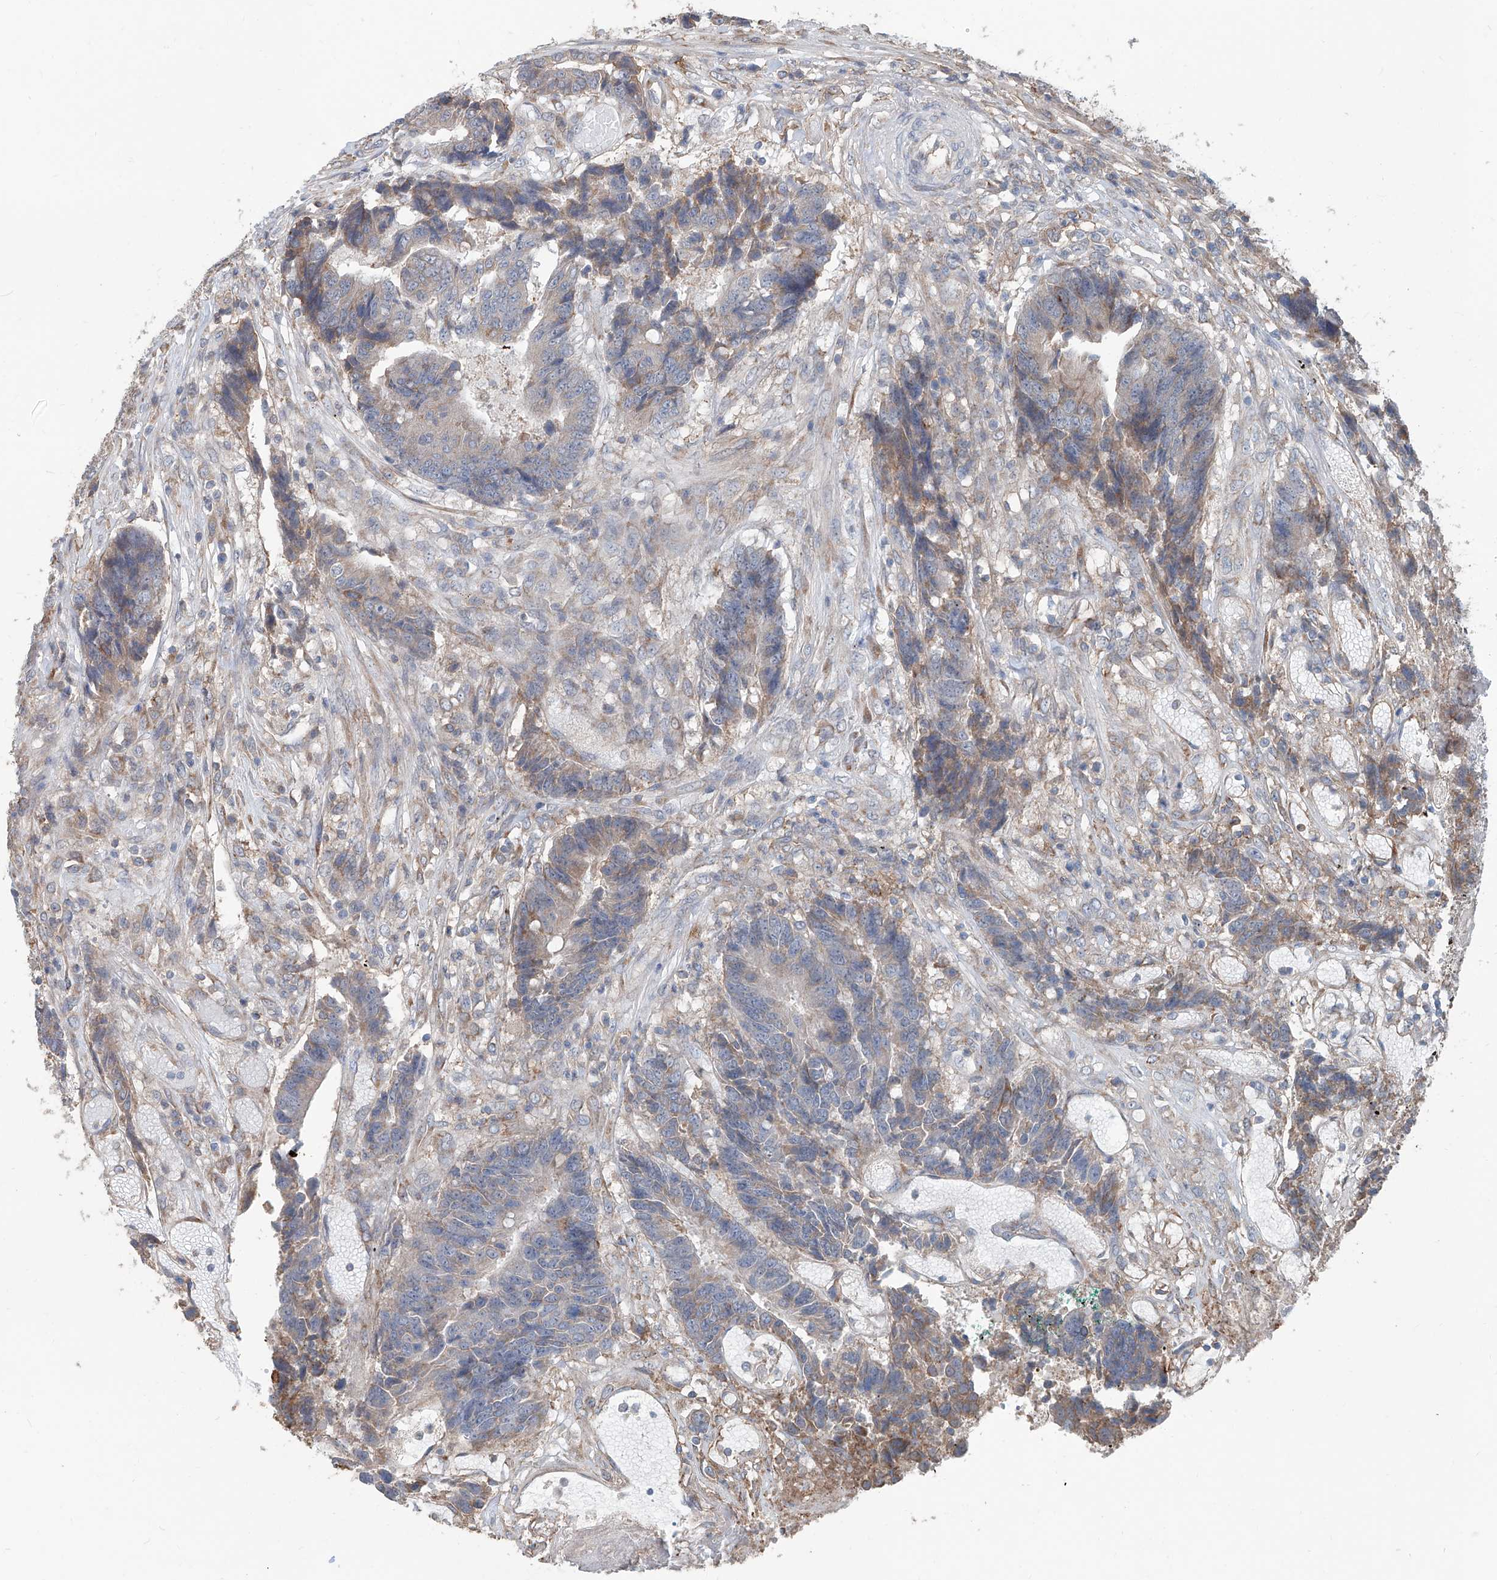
{"staining": {"intensity": "weak", "quantity": "<25%", "location": "cytoplasmic/membranous"}, "tissue": "colorectal cancer", "cell_type": "Tumor cells", "image_type": "cancer", "snomed": [{"axis": "morphology", "description": "Adenocarcinoma, NOS"}, {"axis": "topography", "description": "Rectum"}], "caption": "High magnification brightfield microscopy of colorectal cancer (adenocarcinoma) stained with DAB (brown) and counterstained with hematoxylin (blue): tumor cells show no significant expression. (Brightfield microscopy of DAB (3,3'-diaminobenzidine) immunohistochemistry at high magnification).", "gene": "KCNK10", "patient": {"sex": "male", "age": 84}}